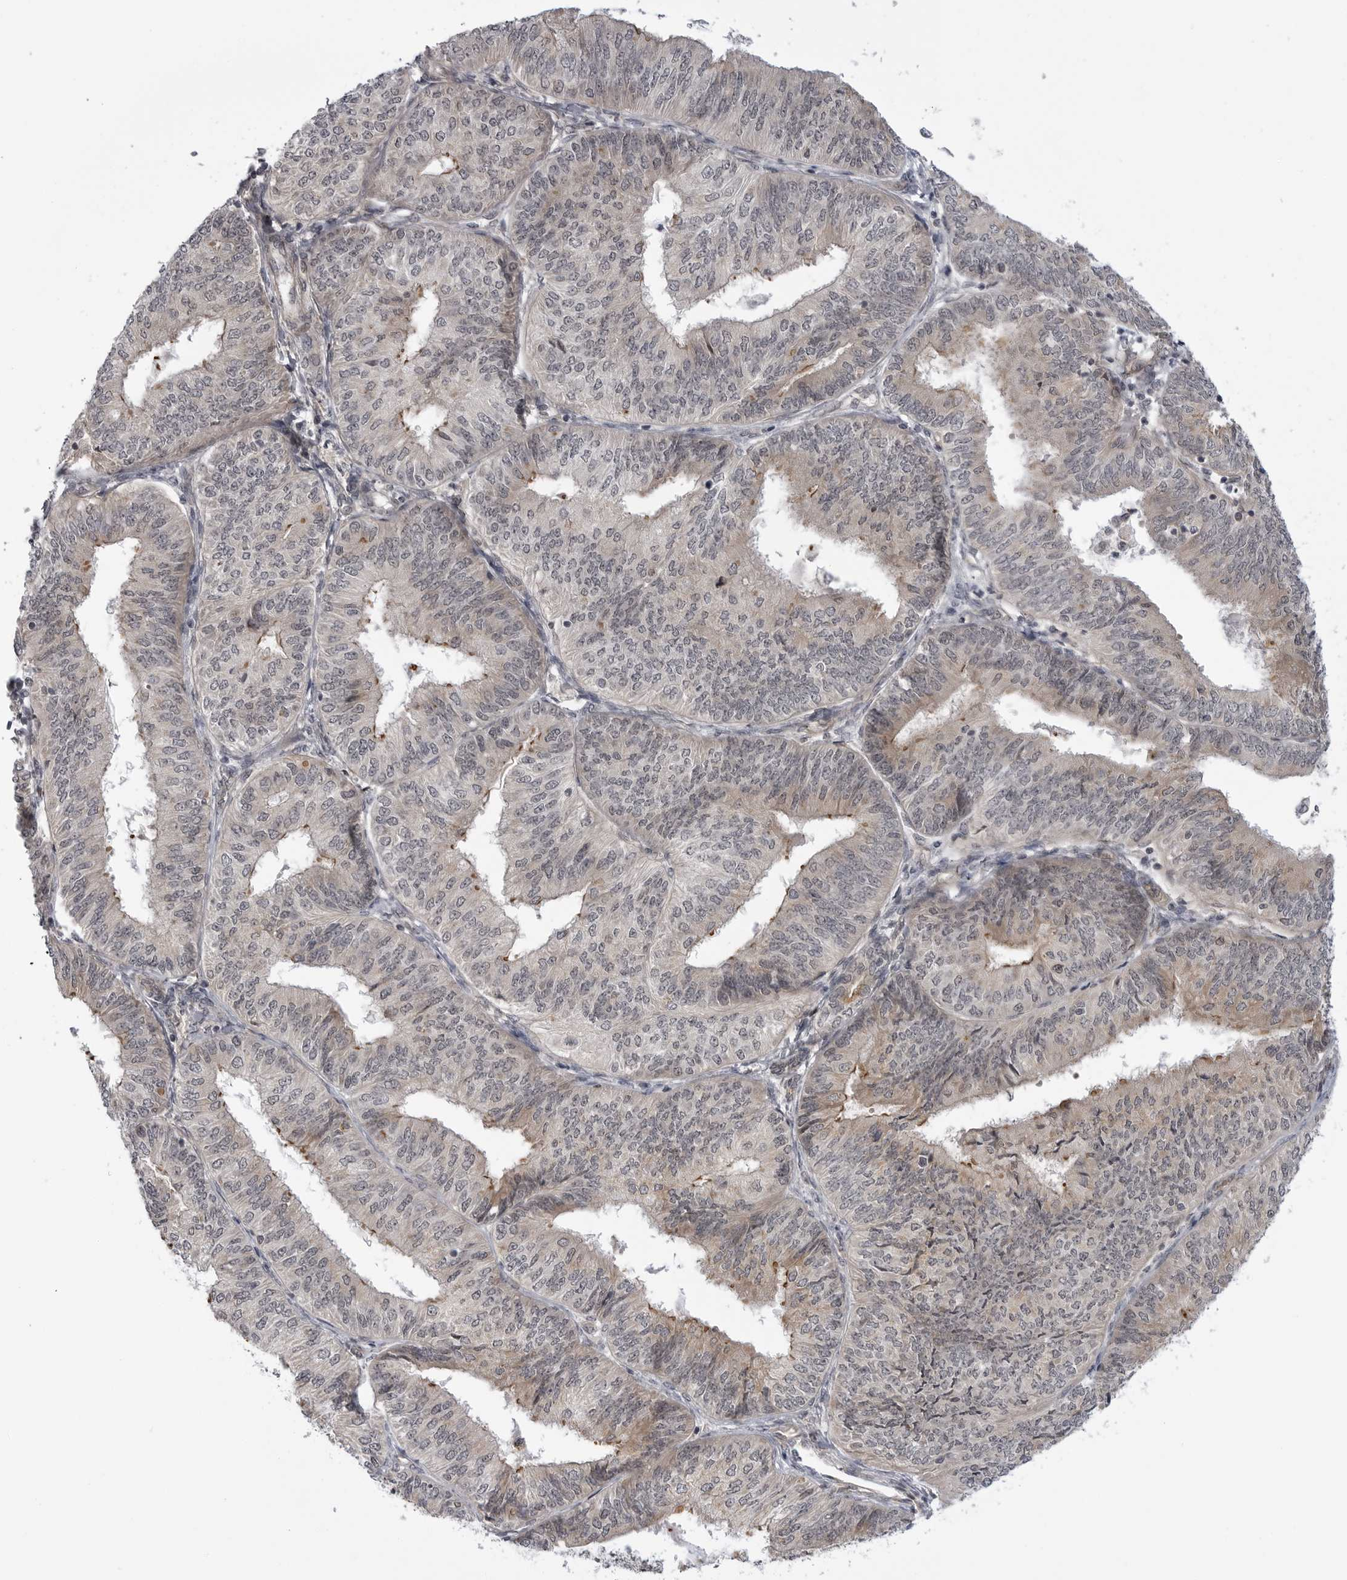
{"staining": {"intensity": "moderate", "quantity": "<25%", "location": "cytoplasmic/membranous,nuclear"}, "tissue": "endometrial cancer", "cell_type": "Tumor cells", "image_type": "cancer", "snomed": [{"axis": "morphology", "description": "Adenocarcinoma, NOS"}, {"axis": "topography", "description": "Endometrium"}], "caption": "Moderate cytoplasmic/membranous and nuclear expression is present in about <25% of tumor cells in adenocarcinoma (endometrial).", "gene": "LRRC45", "patient": {"sex": "female", "age": 58}}